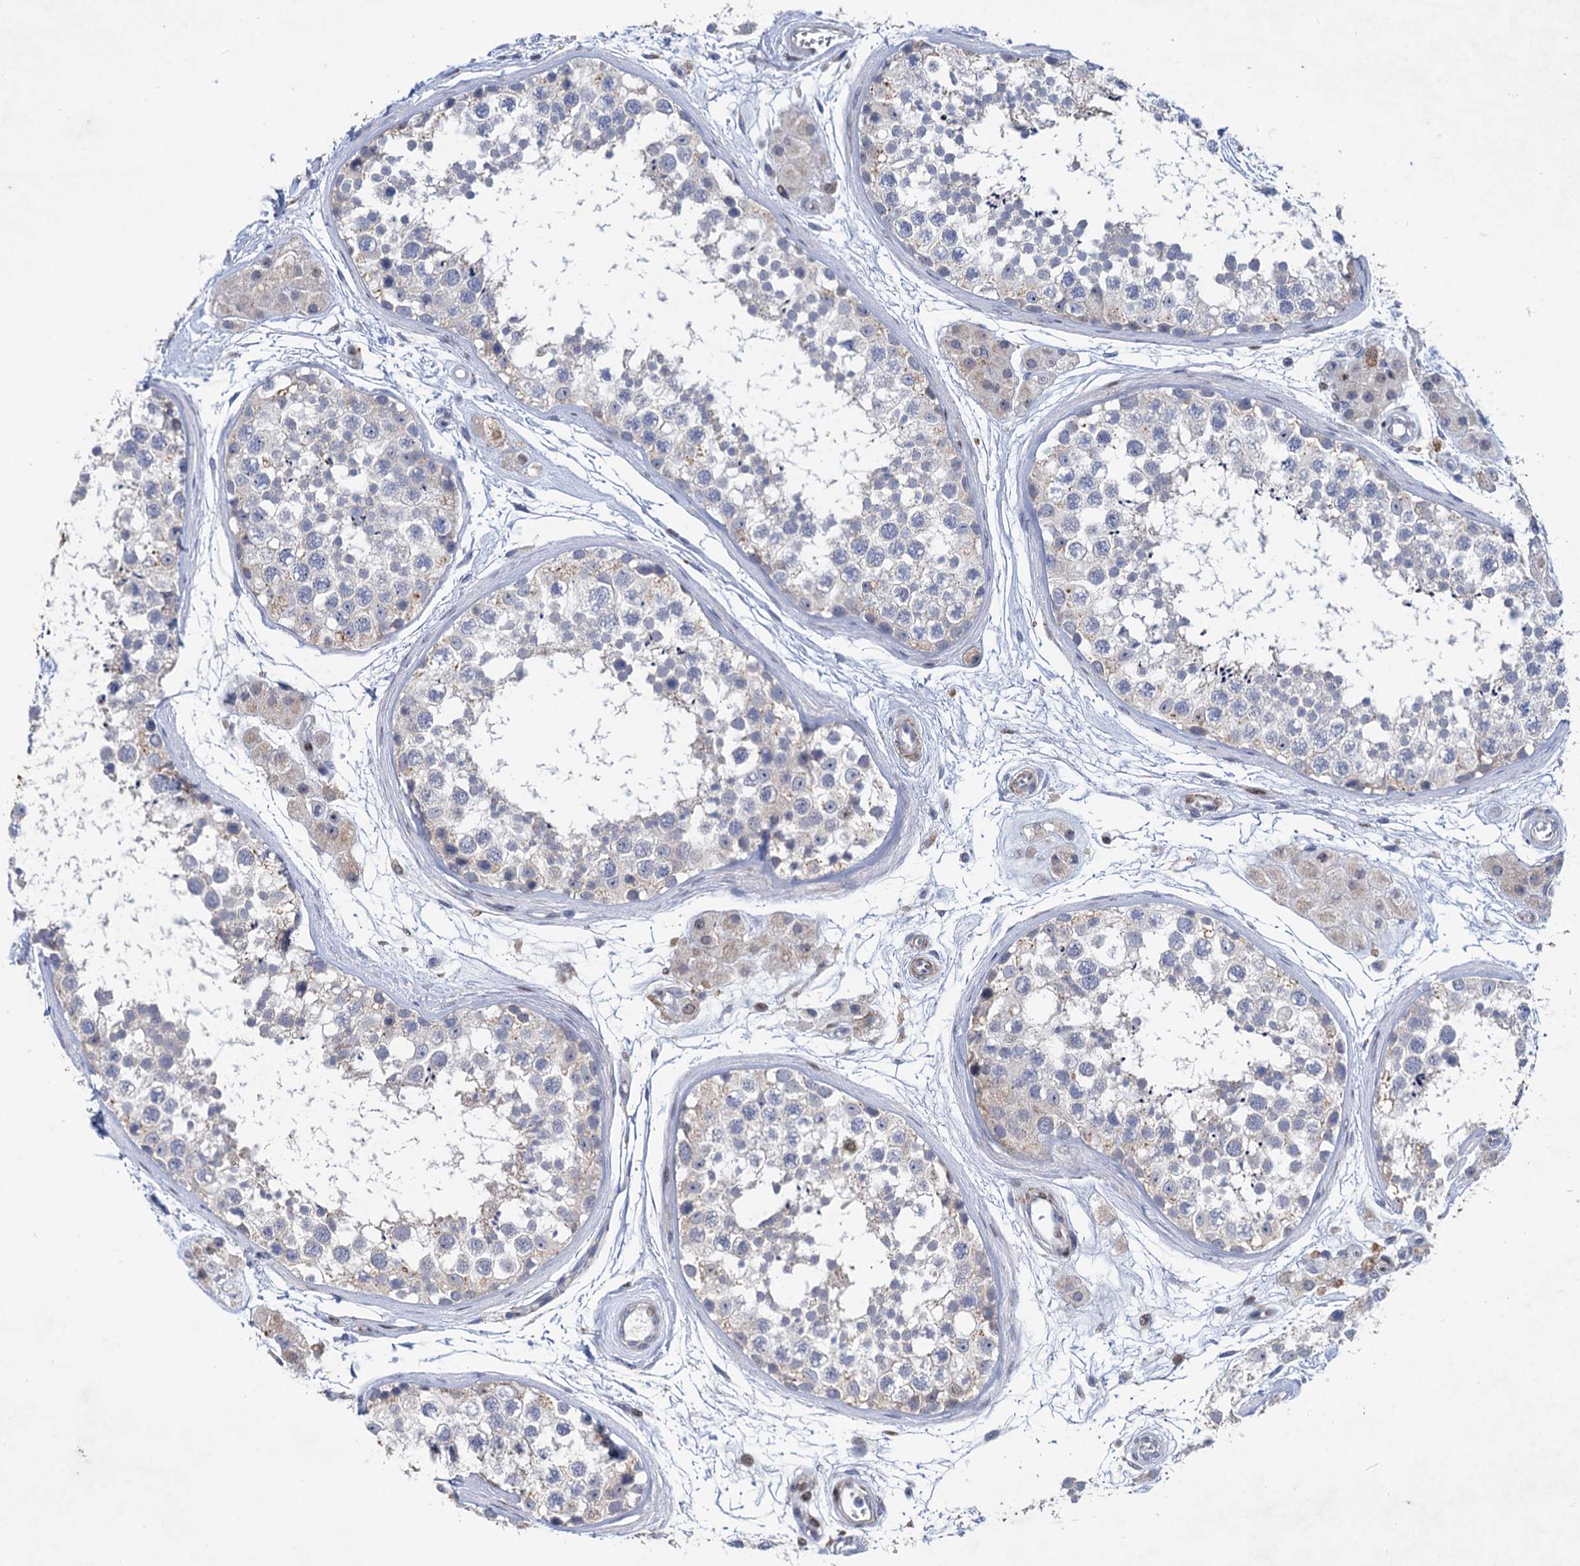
{"staining": {"intensity": "negative", "quantity": "none", "location": "none"}, "tissue": "testis", "cell_type": "Cells in seminiferous ducts", "image_type": "normal", "snomed": [{"axis": "morphology", "description": "Normal tissue, NOS"}, {"axis": "topography", "description": "Testis"}], "caption": "Cells in seminiferous ducts show no significant staining in benign testis. The staining was performed using DAB (3,3'-diaminobenzidine) to visualize the protein expression in brown, while the nuclei were stained in blue with hematoxylin (Magnification: 20x).", "gene": "ESYT3", "patient": {"sex": "male", "age": 56}}